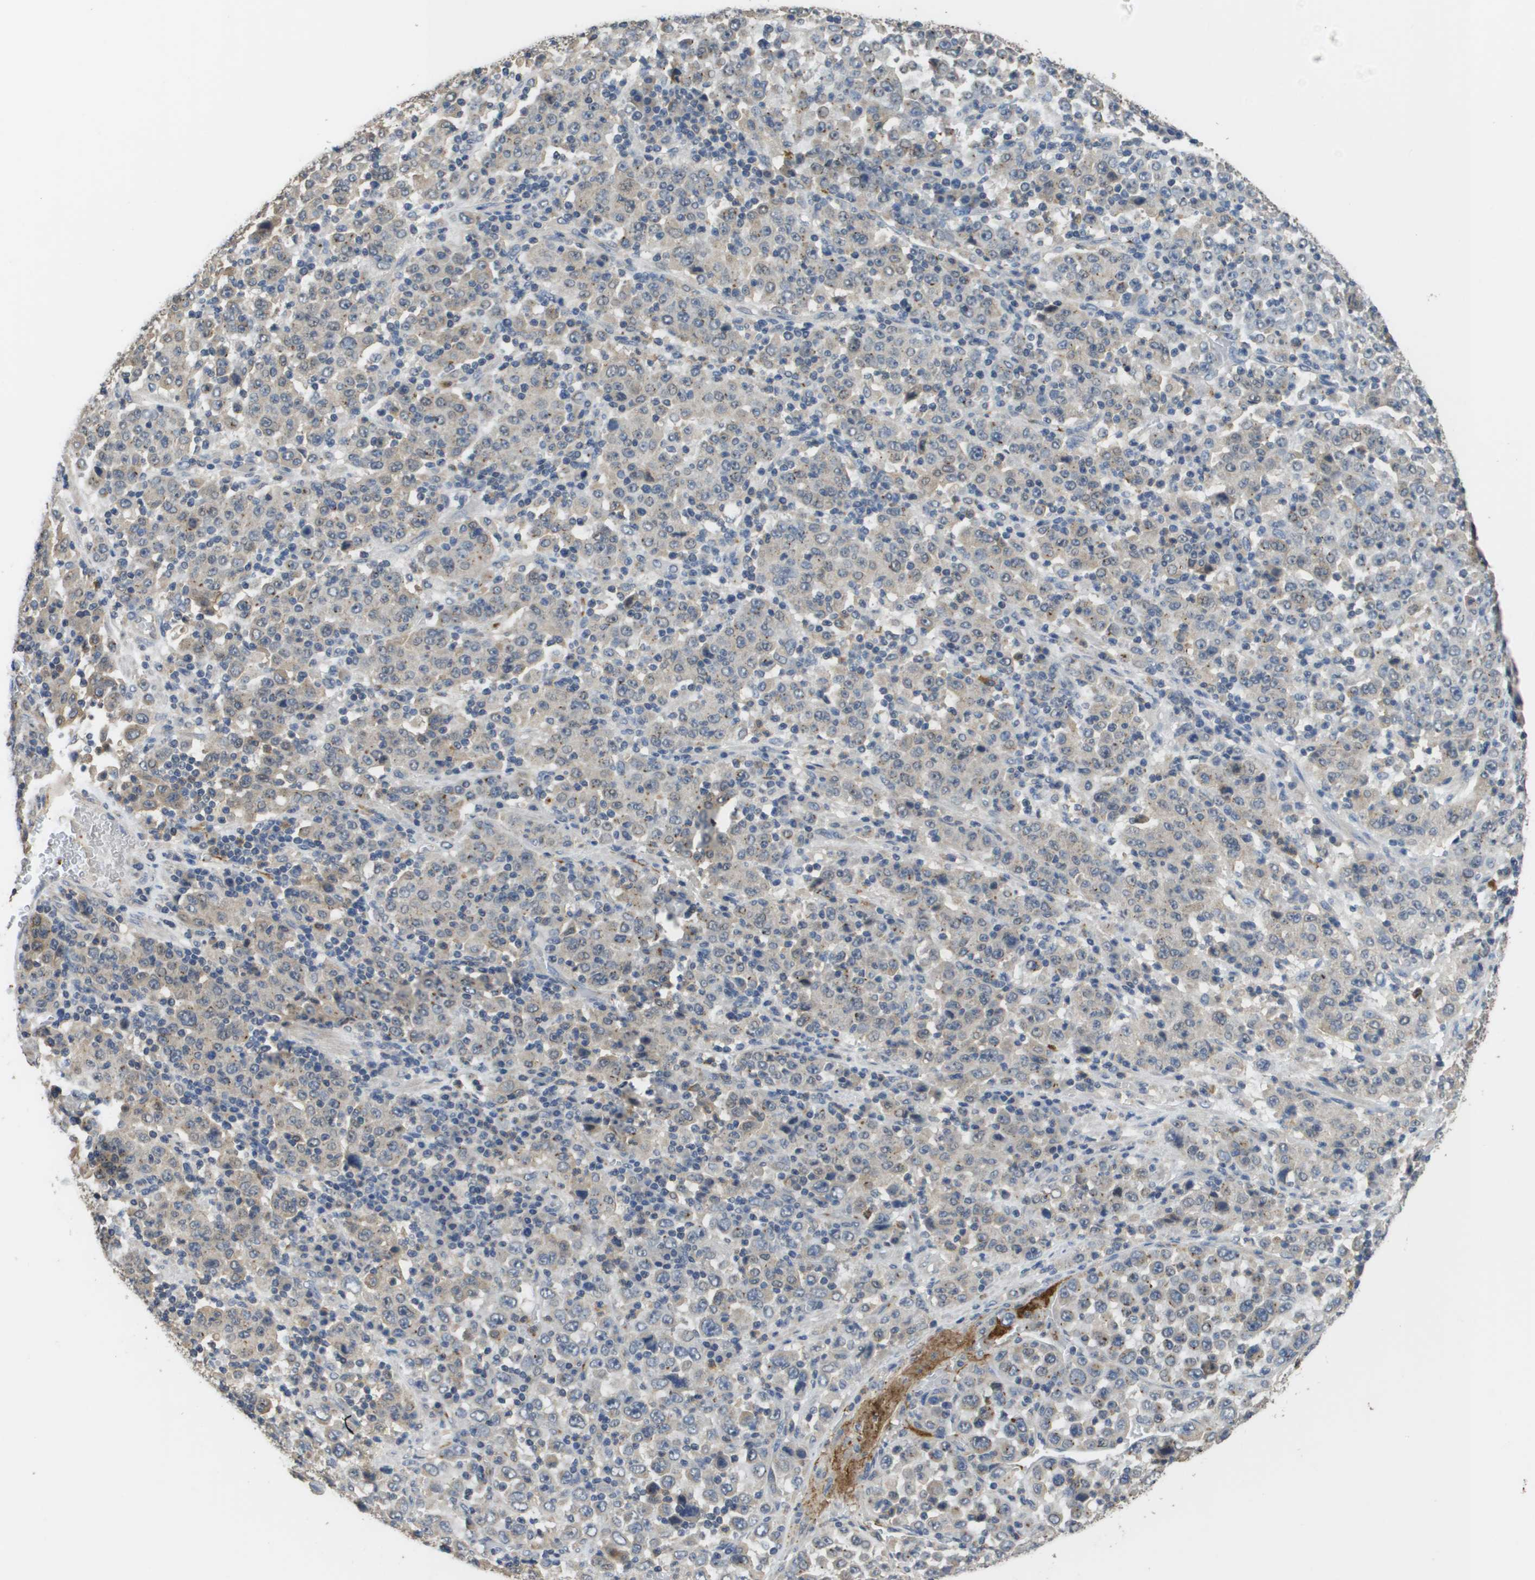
{"staining": {"intensity": "negative", "quantity": "none", "location": "none"}, "tissue": "stomach cancer", "cell_type": "Tumor cells", "image_type": "cancer", "snomed": [{"axis": "morphology", "description": "Normal tissue, NOS"}, {"axis": "morphology", "description": "Adenocarcinoma, NOS"}, {"axis": "topography", "description": "Stomach, upper"}, {"axis": "topography", "description": "Stomach"}], "caption": "IHC image of stomach adenocarcinoma stained for a protein (brown), which shows no expression in tumor cells.", "gene": "RAB27B", "patient": {"sex": "male", "age": 59}}